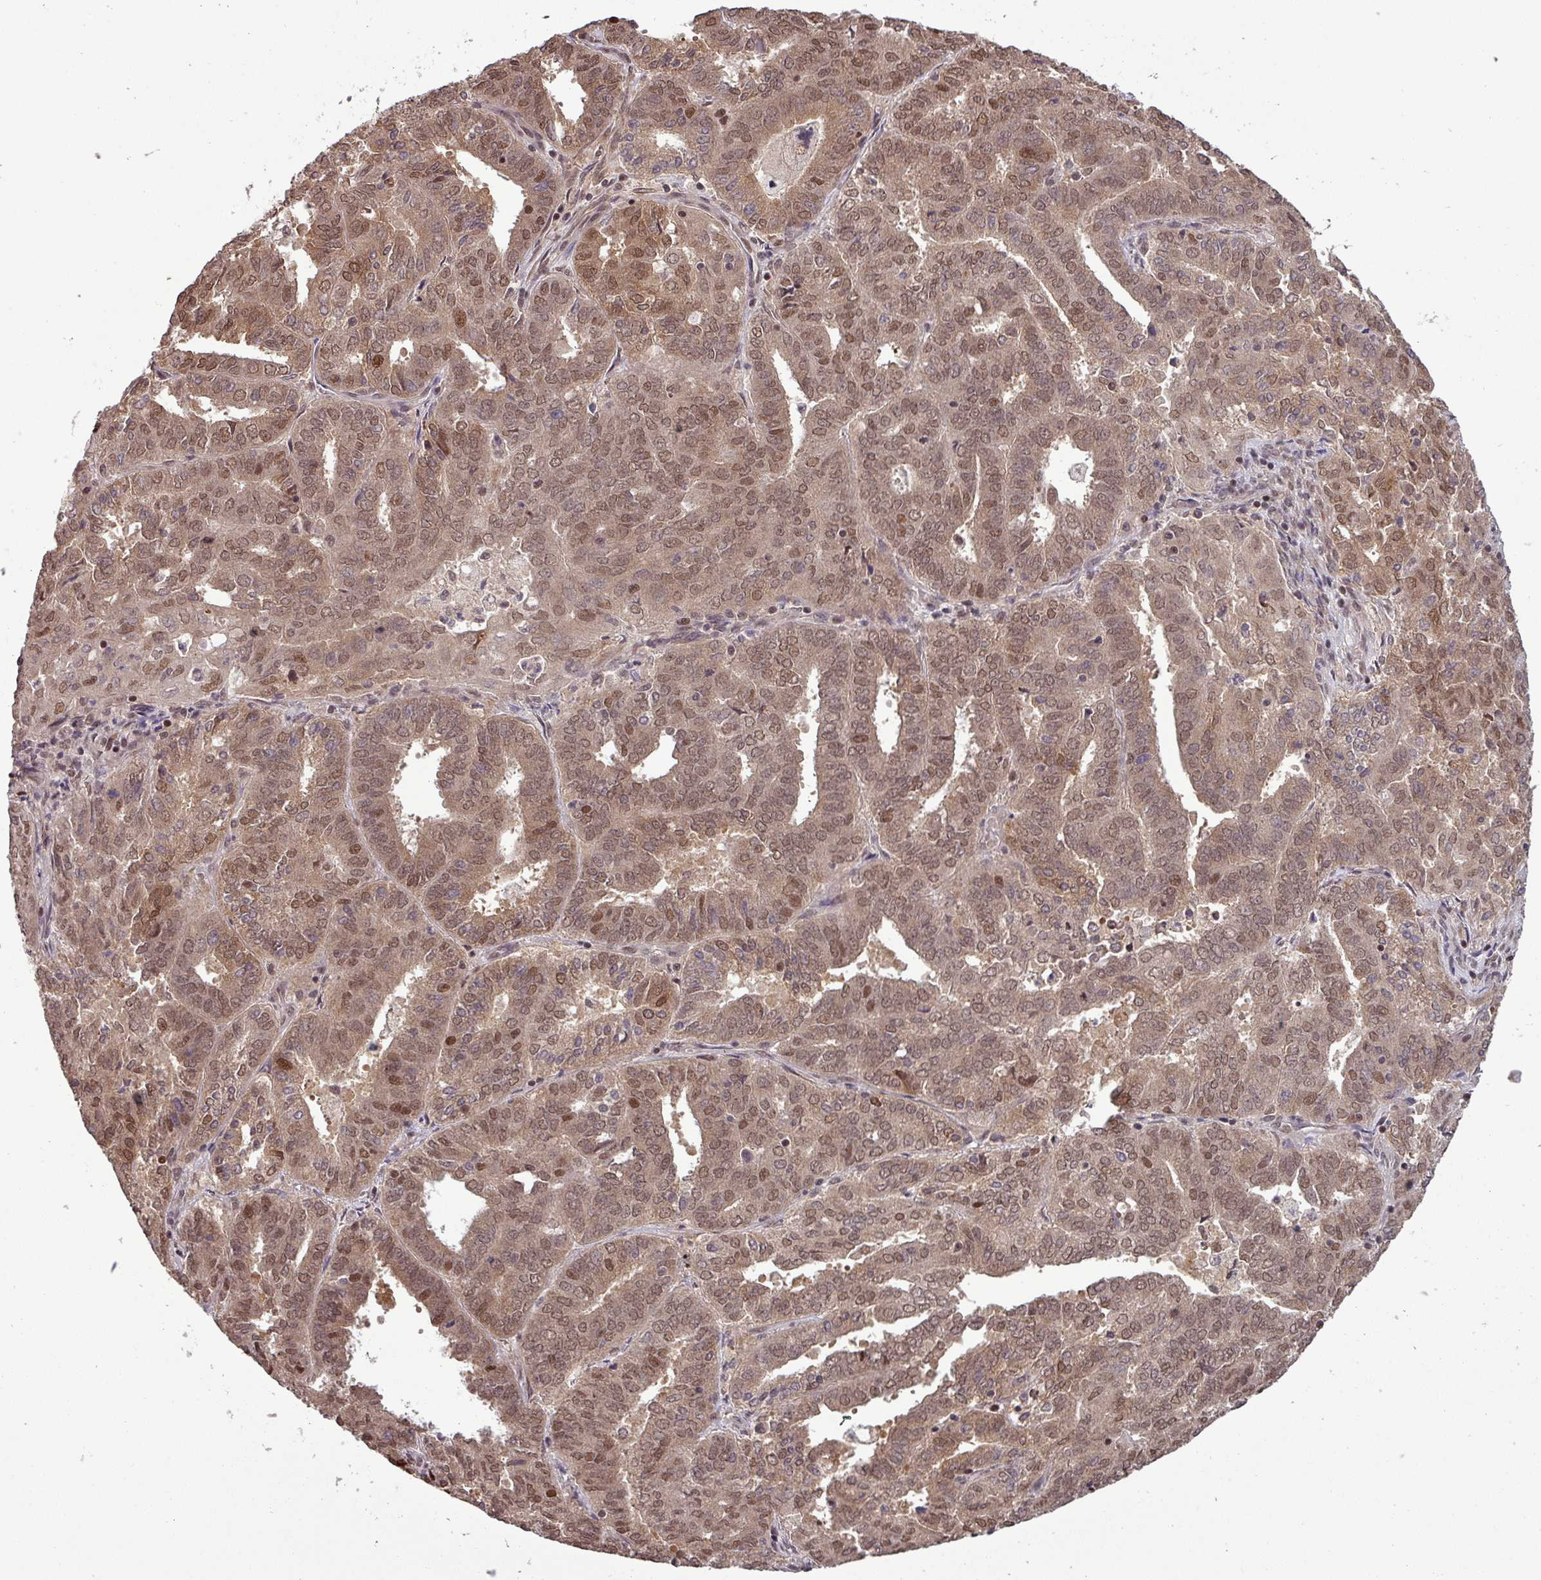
{"staining": {"intensity": "moderate", "quantity": ">75%", "location": "cytoplasmic/membranous,nuclear"}, "tissue": "endometrial cancer", "cell_type": "Tumor cells", "image_type": "cancer", "snomed": [{"axis": "morphology", "description": "Adenocarcinoma, NOS"}, {"axis": "topography", "description": "Endometrium"}], "caption": "Endometrial cancer stained with a protein marker exhibits moderate staining in tumor cells.", "gene": "NOB1", "patient": {"sex": "female", "age": 72}}